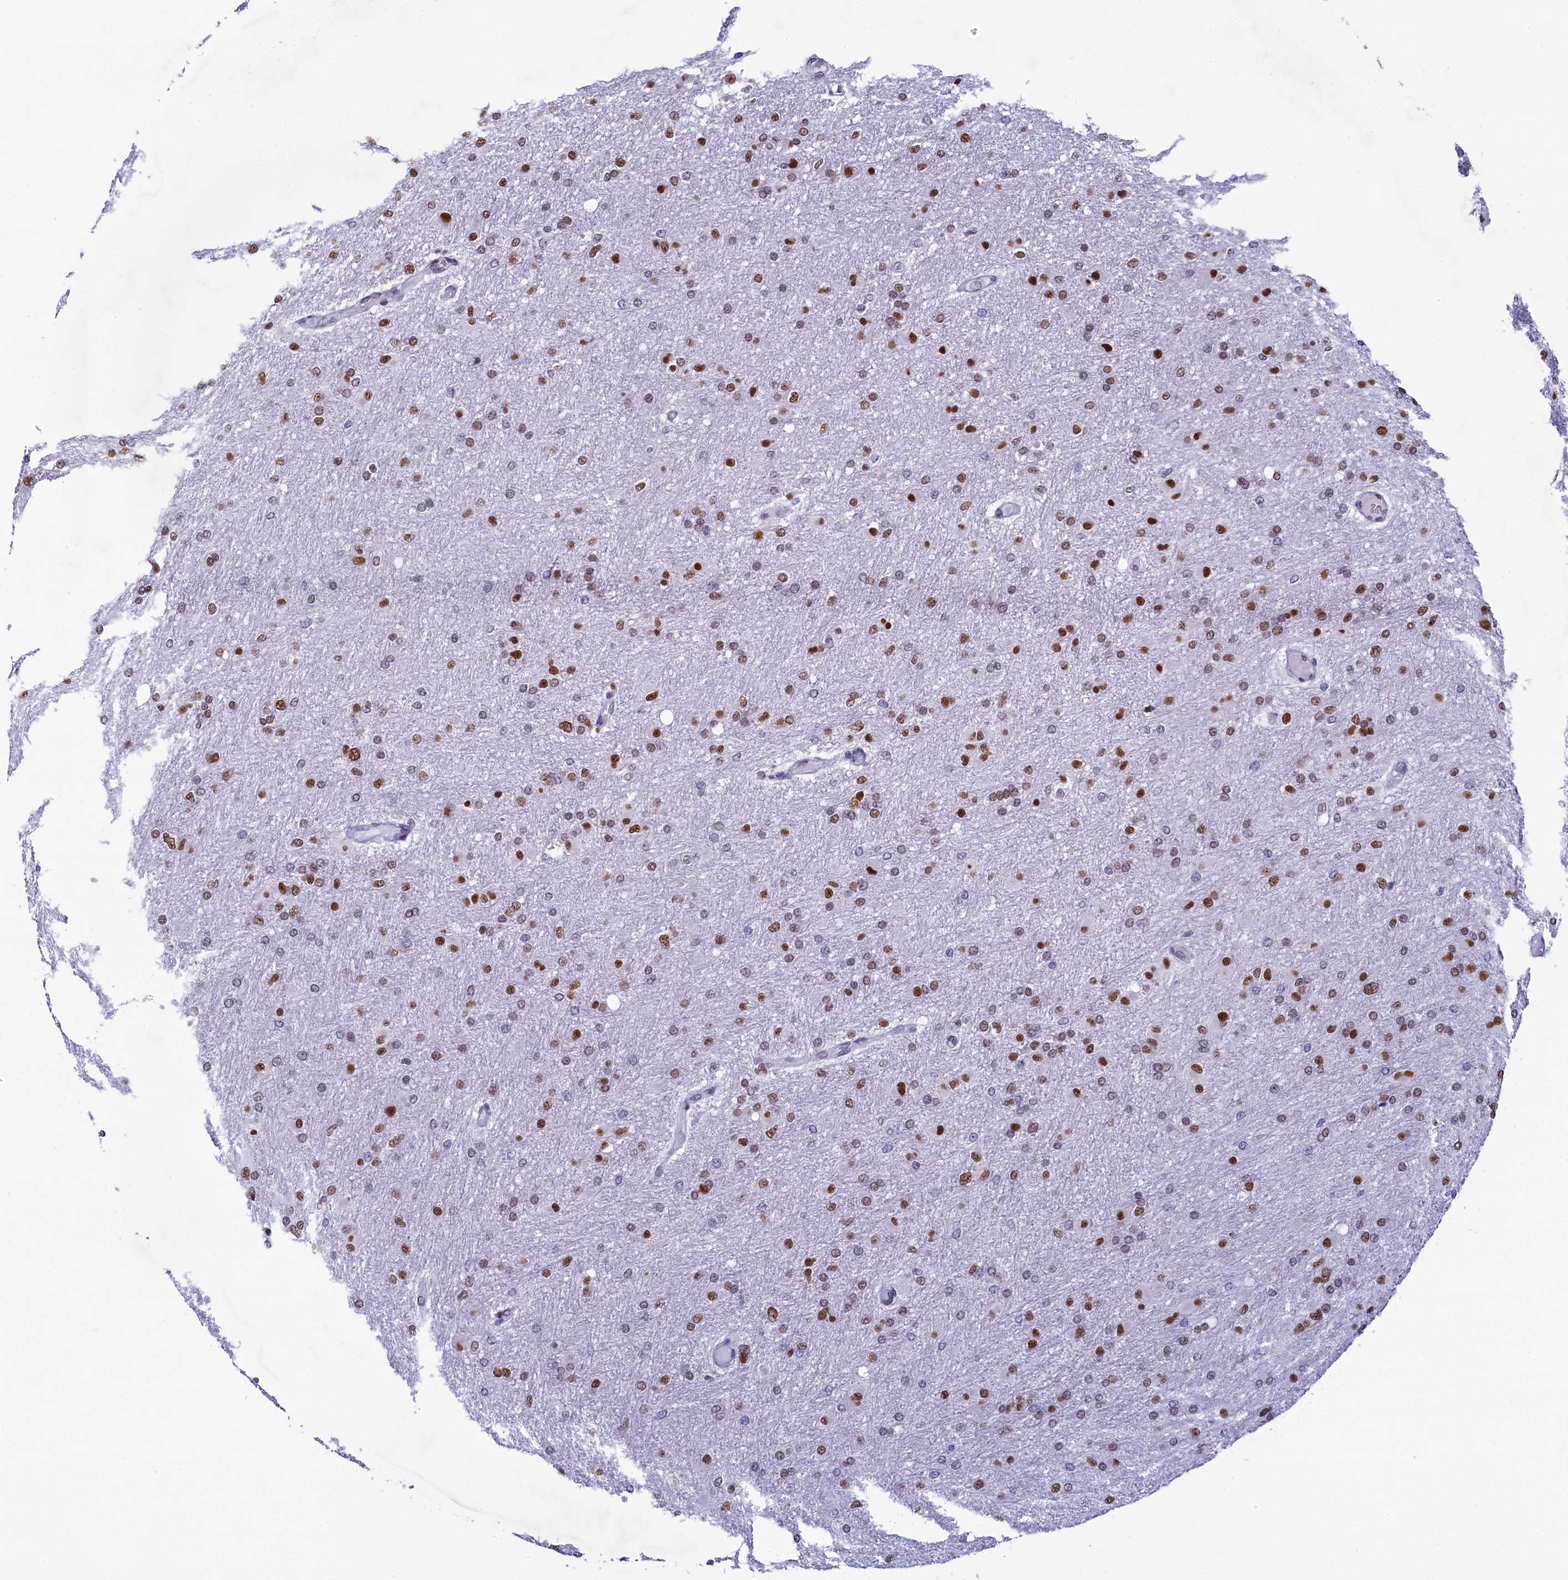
{"staining": {"intensity": "moderate", "quantity": "25%-75%", "location": "nuclear"}, "tissue": "glioma", "cell_type": "Tumor cells", "image_type": "cancer", "snomed": [{"axis": "morphology", "description": "Glioma, malignant, High grade"}, {"axis": "topography", "description": "Cerebral cortex"}], "caption": "A photomicrograph of glioma stained for a protein displays moderate nuclear brown staining in tumor cells.", "gene": "SUGP2", "patient": {"sex": "female", "age": 36}}